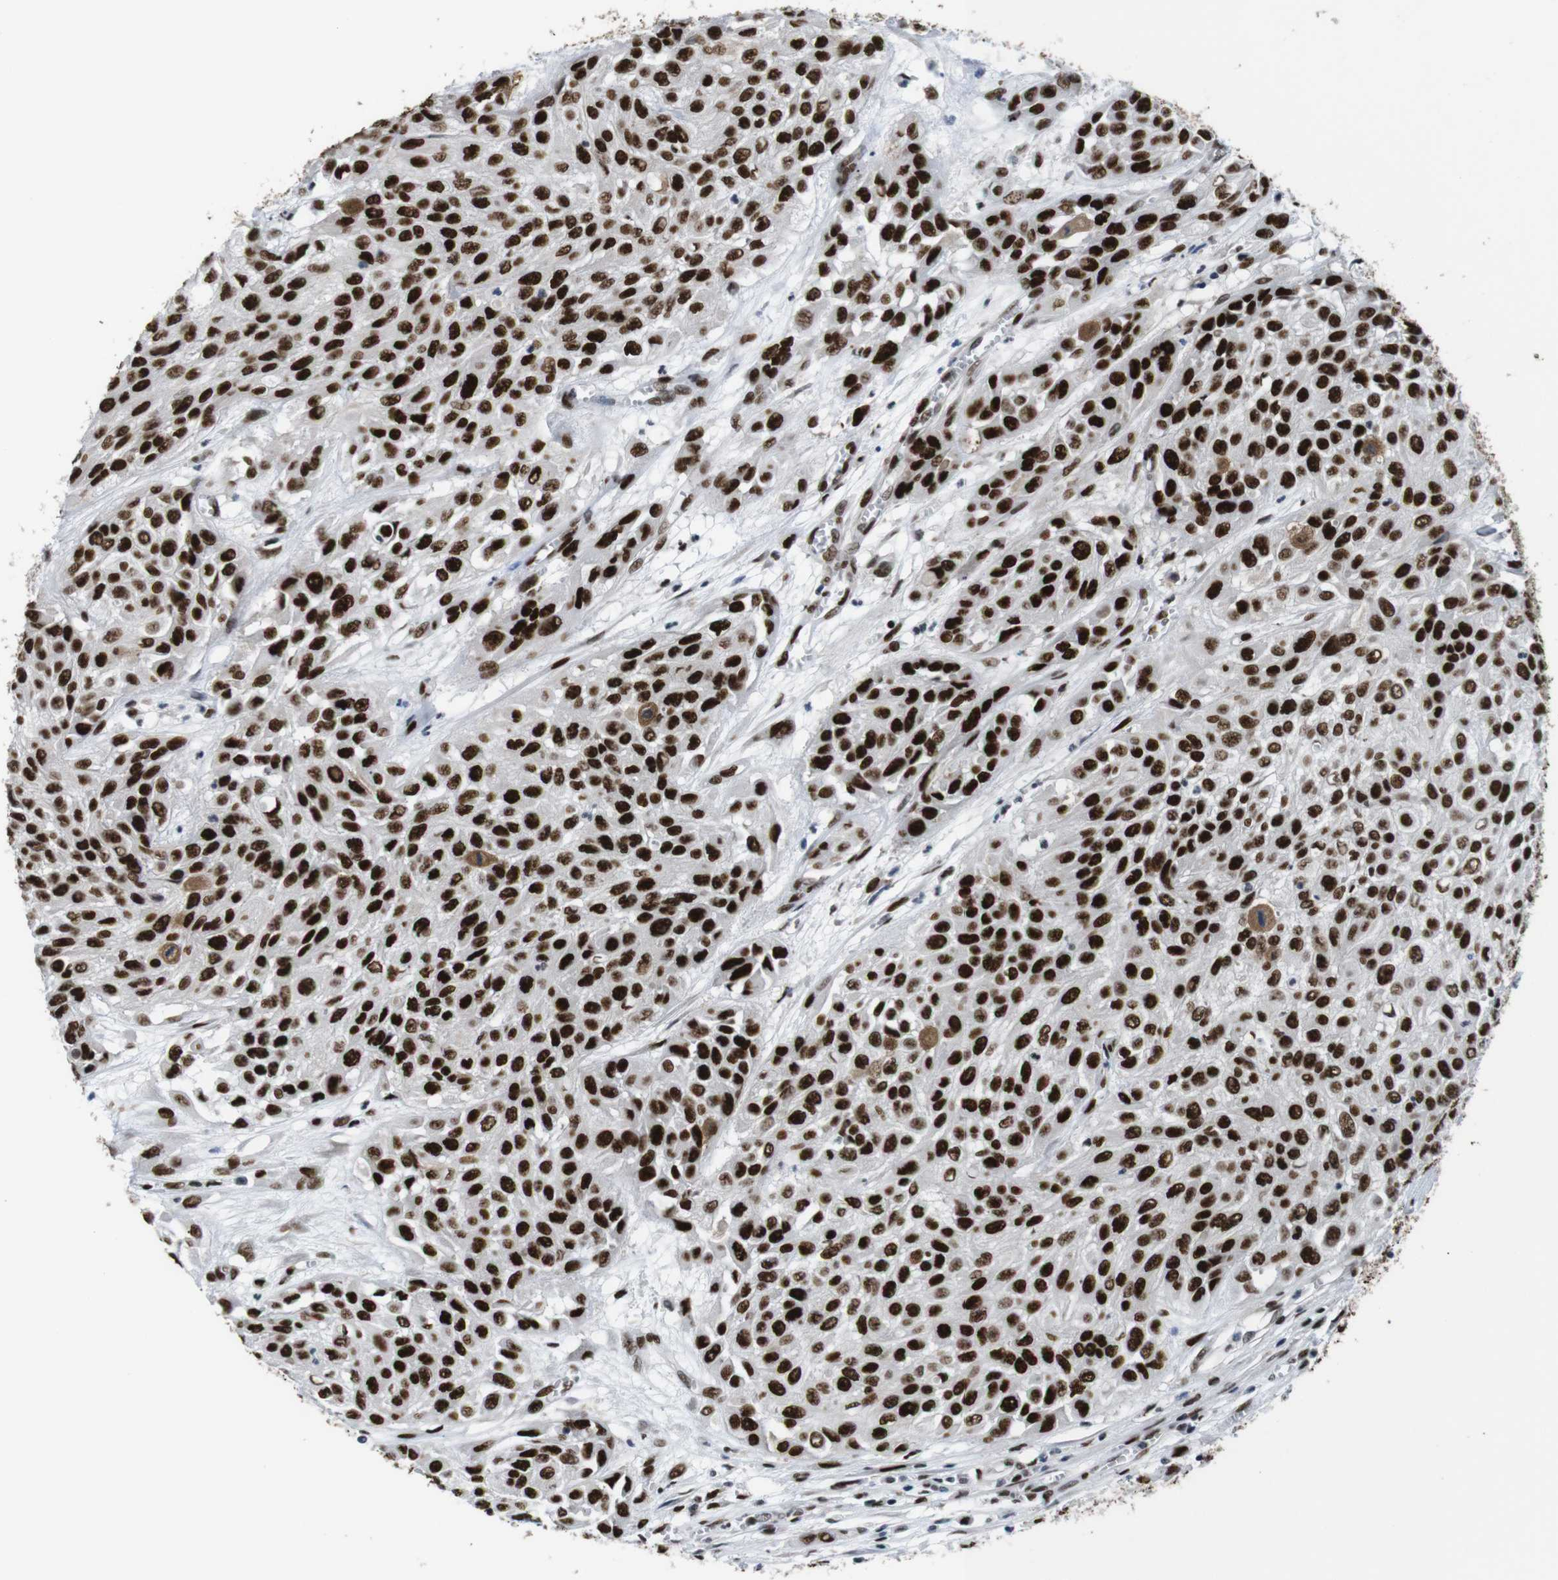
{"staining": {"intensity": "strong", "quantity": ">75%", "location": "nuclear"}, "tissue": "urothelial cancer", "cell_type": "Tumor cells", "image_type": "cancer", "snomed": [{"axis": "morphology", "description": "Urothelial carcinoma, High grade"}, {"axis": "topography", "description": "Urinary bladder"}], "caption": "A brown stain highlights strong nuclear staining of a protein in human urothelial carcinoma (high-grade) tumor cells. The protein of interest is stained brown, and the nuclei are stained in blue (DAB IHC with brightfield microscopy, high magnification).", "gene": "PSME3", "patient": {"sex": "male", "age": 57}}